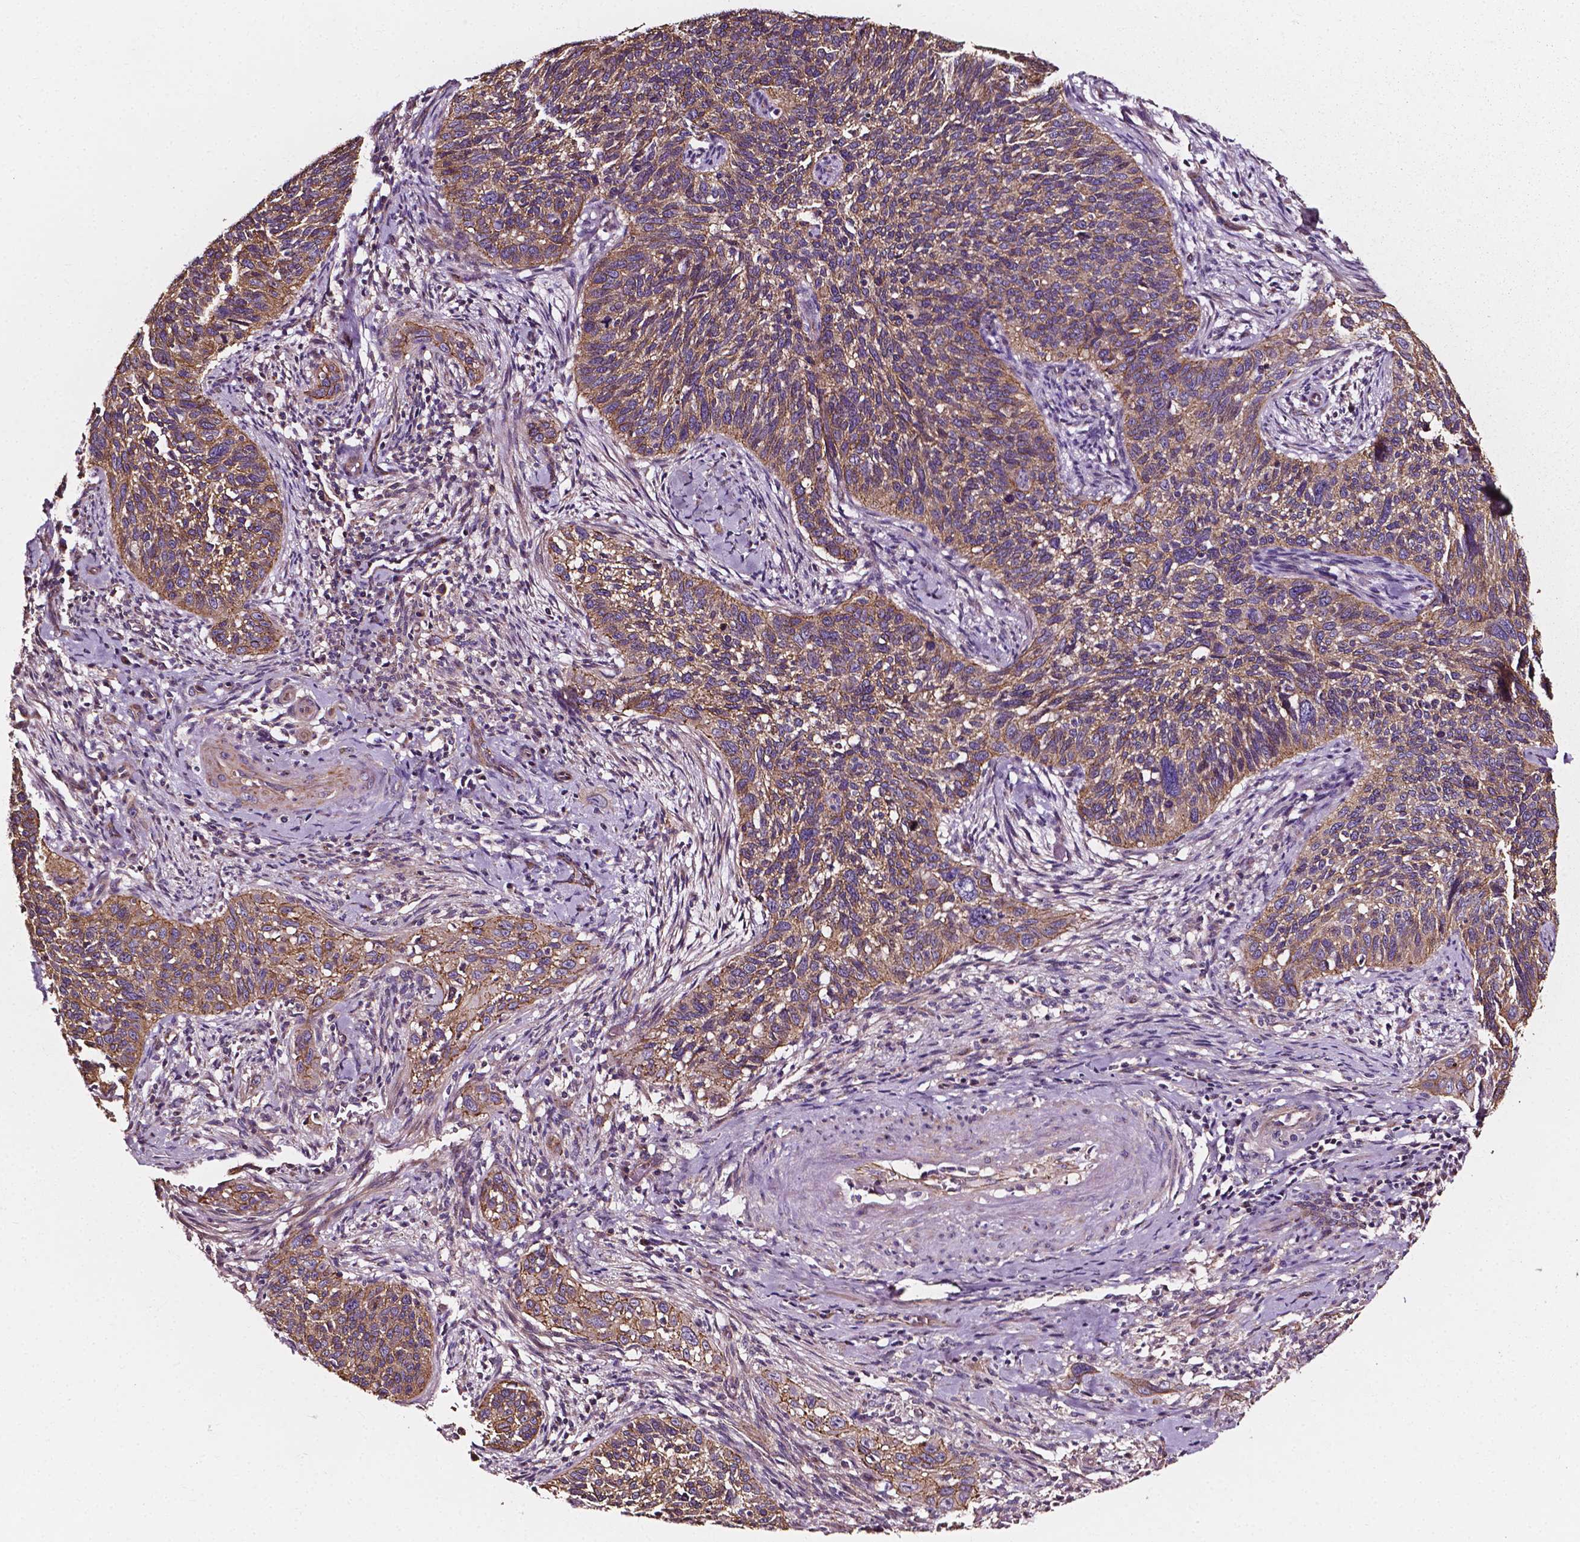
{"staining": {"intensity": "moderate", "quantity": ">75%", "location": "cytoplasmic/membranous"}, "tissue": "cervical cancer", "cell_type": "Tumor cells", "image_type": "cancer", "snomed": [{"axis": "morphology", "description": "Squamous cell carcinoma, NOS"}, {"axis": "topography", "description": "Cervix"}], "caption": "This is an image of immunohistochemistry staining of cervical cancer, which shows moderate positivity in the cytoplasmic/membranous of tumor cells.", "gene": "ATG16L1", "patient": {"sex": "female", "age": 51}}